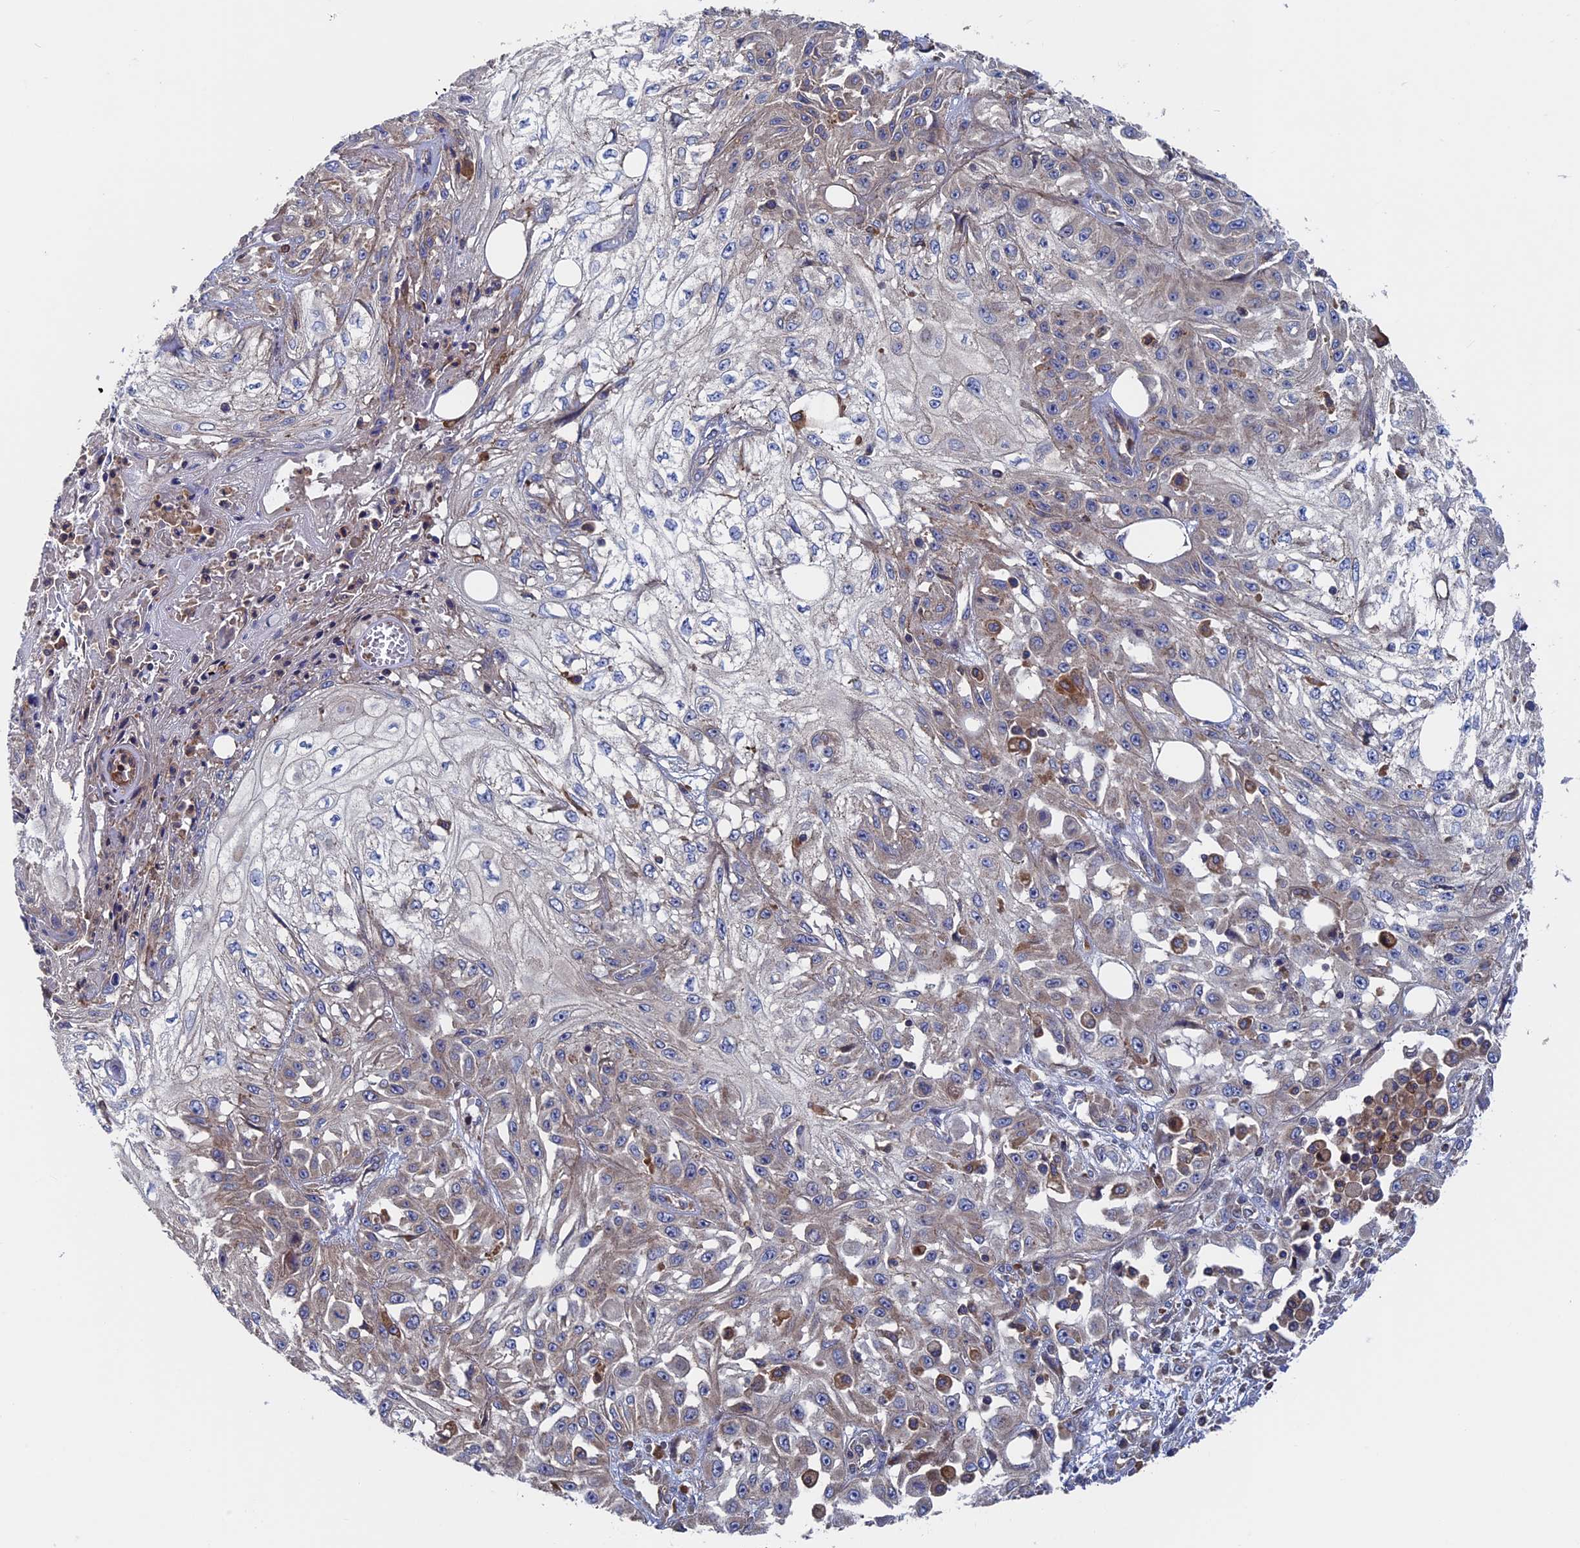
{"staining": {"intensity": "weak", "quantity": "<25%", "location": "cytoplasmic/membranous"}, "tissue": "skin cancer", "cell_type": "Tumor cells", "image_type": "cancer", "snomed": [{"axis": "morphology", "description": "Squamous cell carcinoma, NOS"}, {"axis": "morphology", "description": "Squamous cell carcinoma, metastatic, NOS"}, {"axis": "topography", "description": "Skin"}, {"axis": "topography", "description": "Lymph node"}], "caption": "An immunohistochemistry histopathology image of skin squamous cell carcinoma is shown. There is no staining in tumor cells of skin squamous cell carcinoma.", "gene": "DNAJC3", "patient": {"sex": "male", "age": 75}}